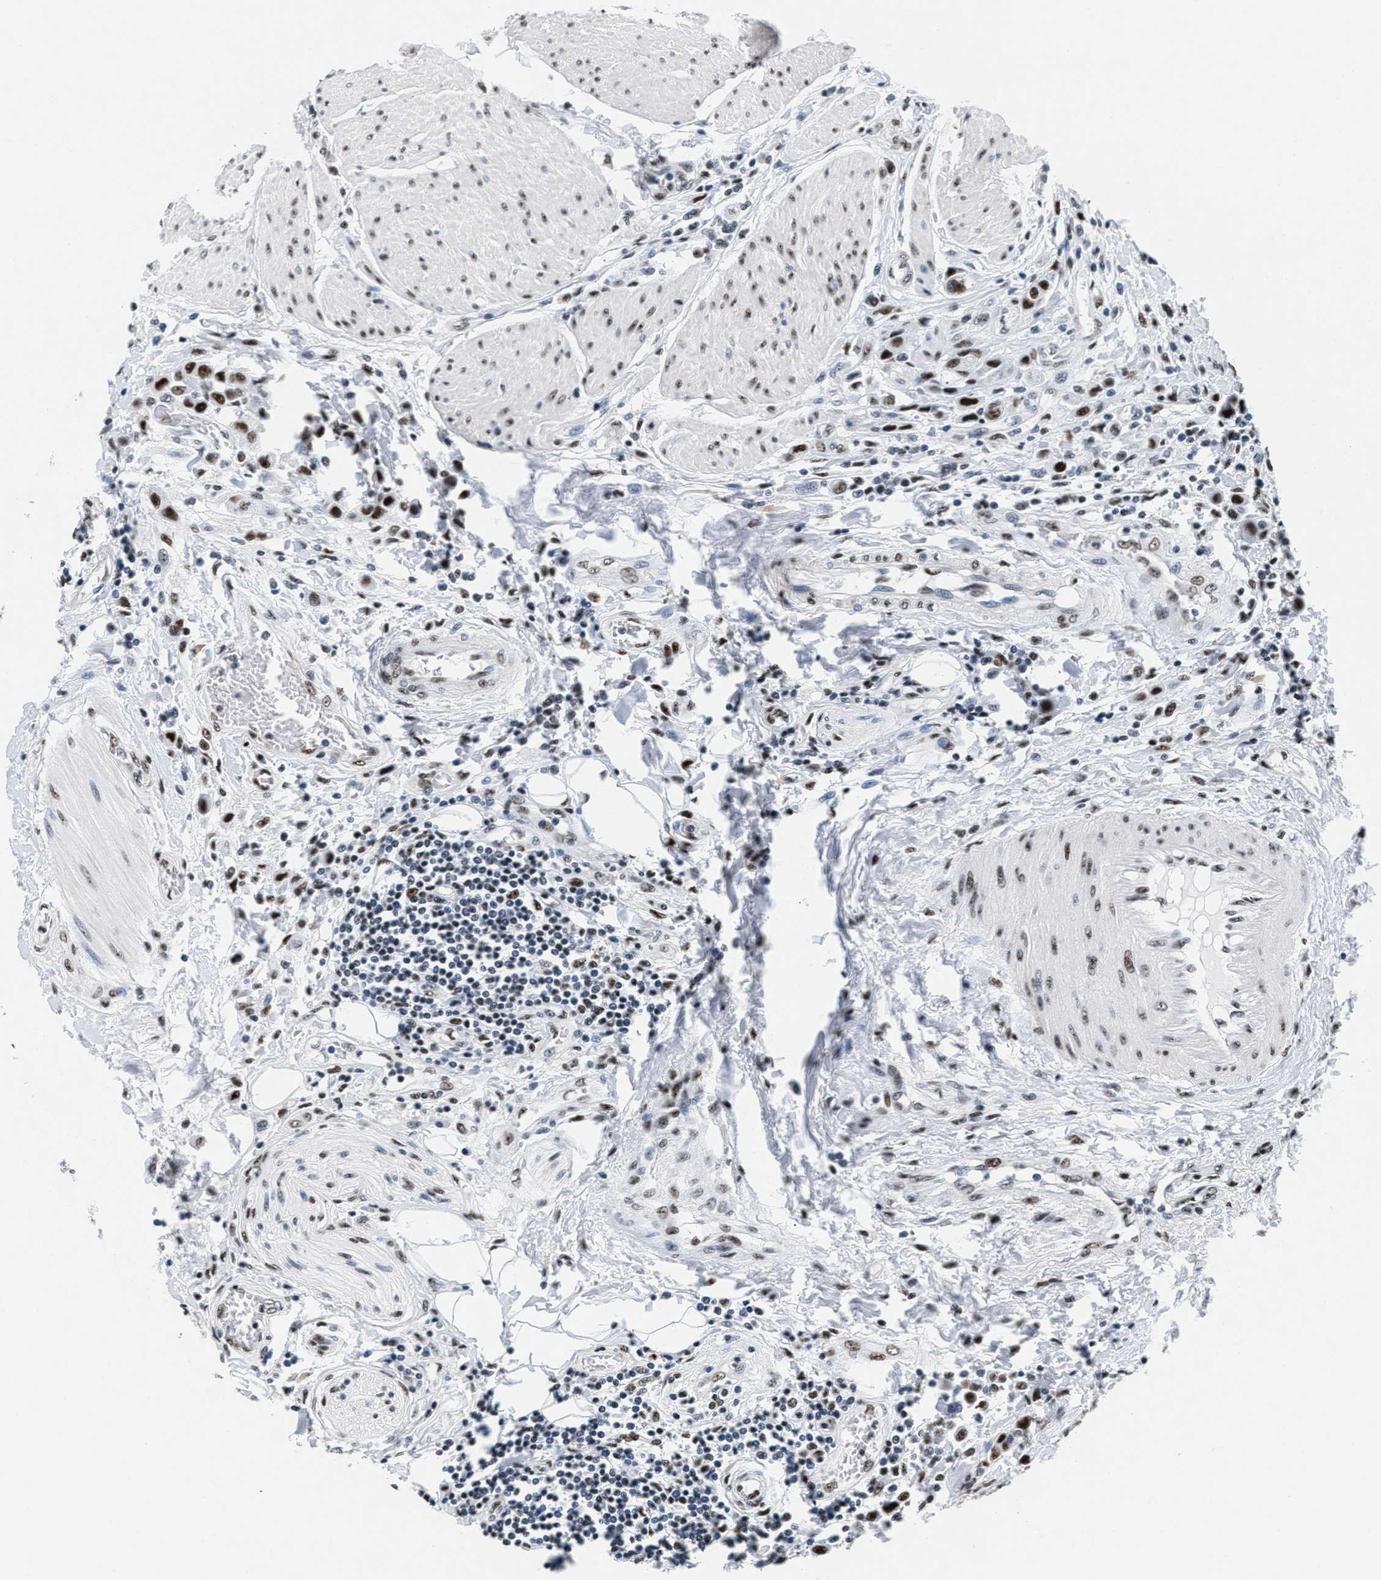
{"staining": {"intensity": "strong", "quantity": "25%-75%", "location": "nuclear"}, "tissue": "urothelial cancer", "cell_type": "Tumor cells", "image_type": "cancer", "snomed": [{"axis": "morphology", "description": "Urothelial carcinoma, High grade"}, {"axis": "topography", "description": "Urinary bladder"}], "caption": "High-grade urothelial carcinoma stained with a brown dye exhibits strong nuclear positive staining in approximately 25%-75% of tumor cells.", "gene": "RAD50", "patient": {"sex": "male", "age": 50}}